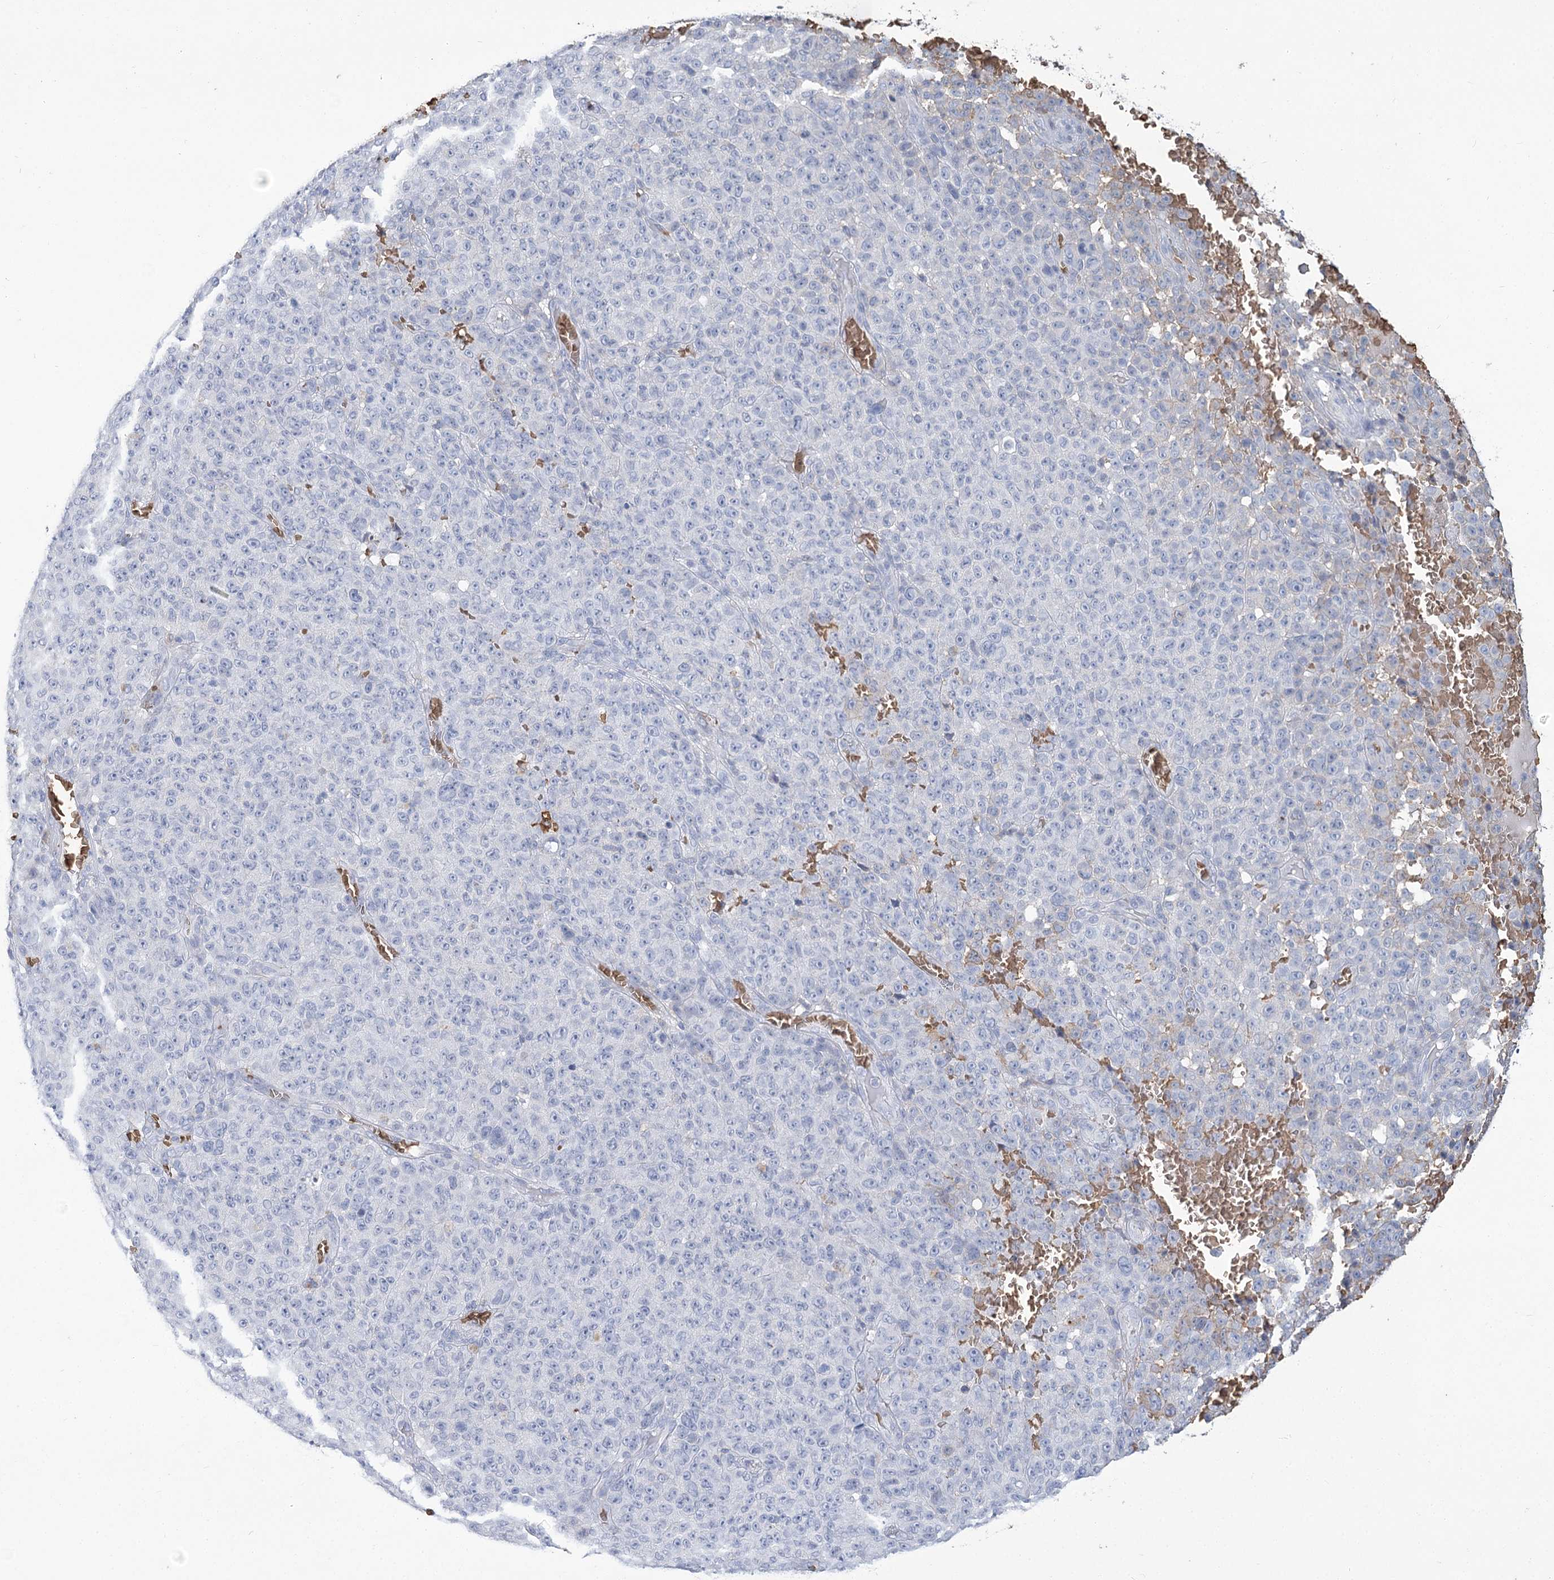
{"staining": {"intensity": "negative", "quantity": "none", "location": "none"}, "tissue": "melanoma", "cell_type": "Tumor cells", "image_type": "cancer", "snomed": [{"axis": "morphology", "description": "Malignant melanoma, NOS"}, {"axis": "topography", "description": "Skin"}], "caption": "Immunohistochemistry (IHC) histopathology image of human malignant melanoma stained for a protein (brown), which reveals no staining in tumor cells.", "gene": "HBA1", "patient": {"sex": "female", "age": 82}}